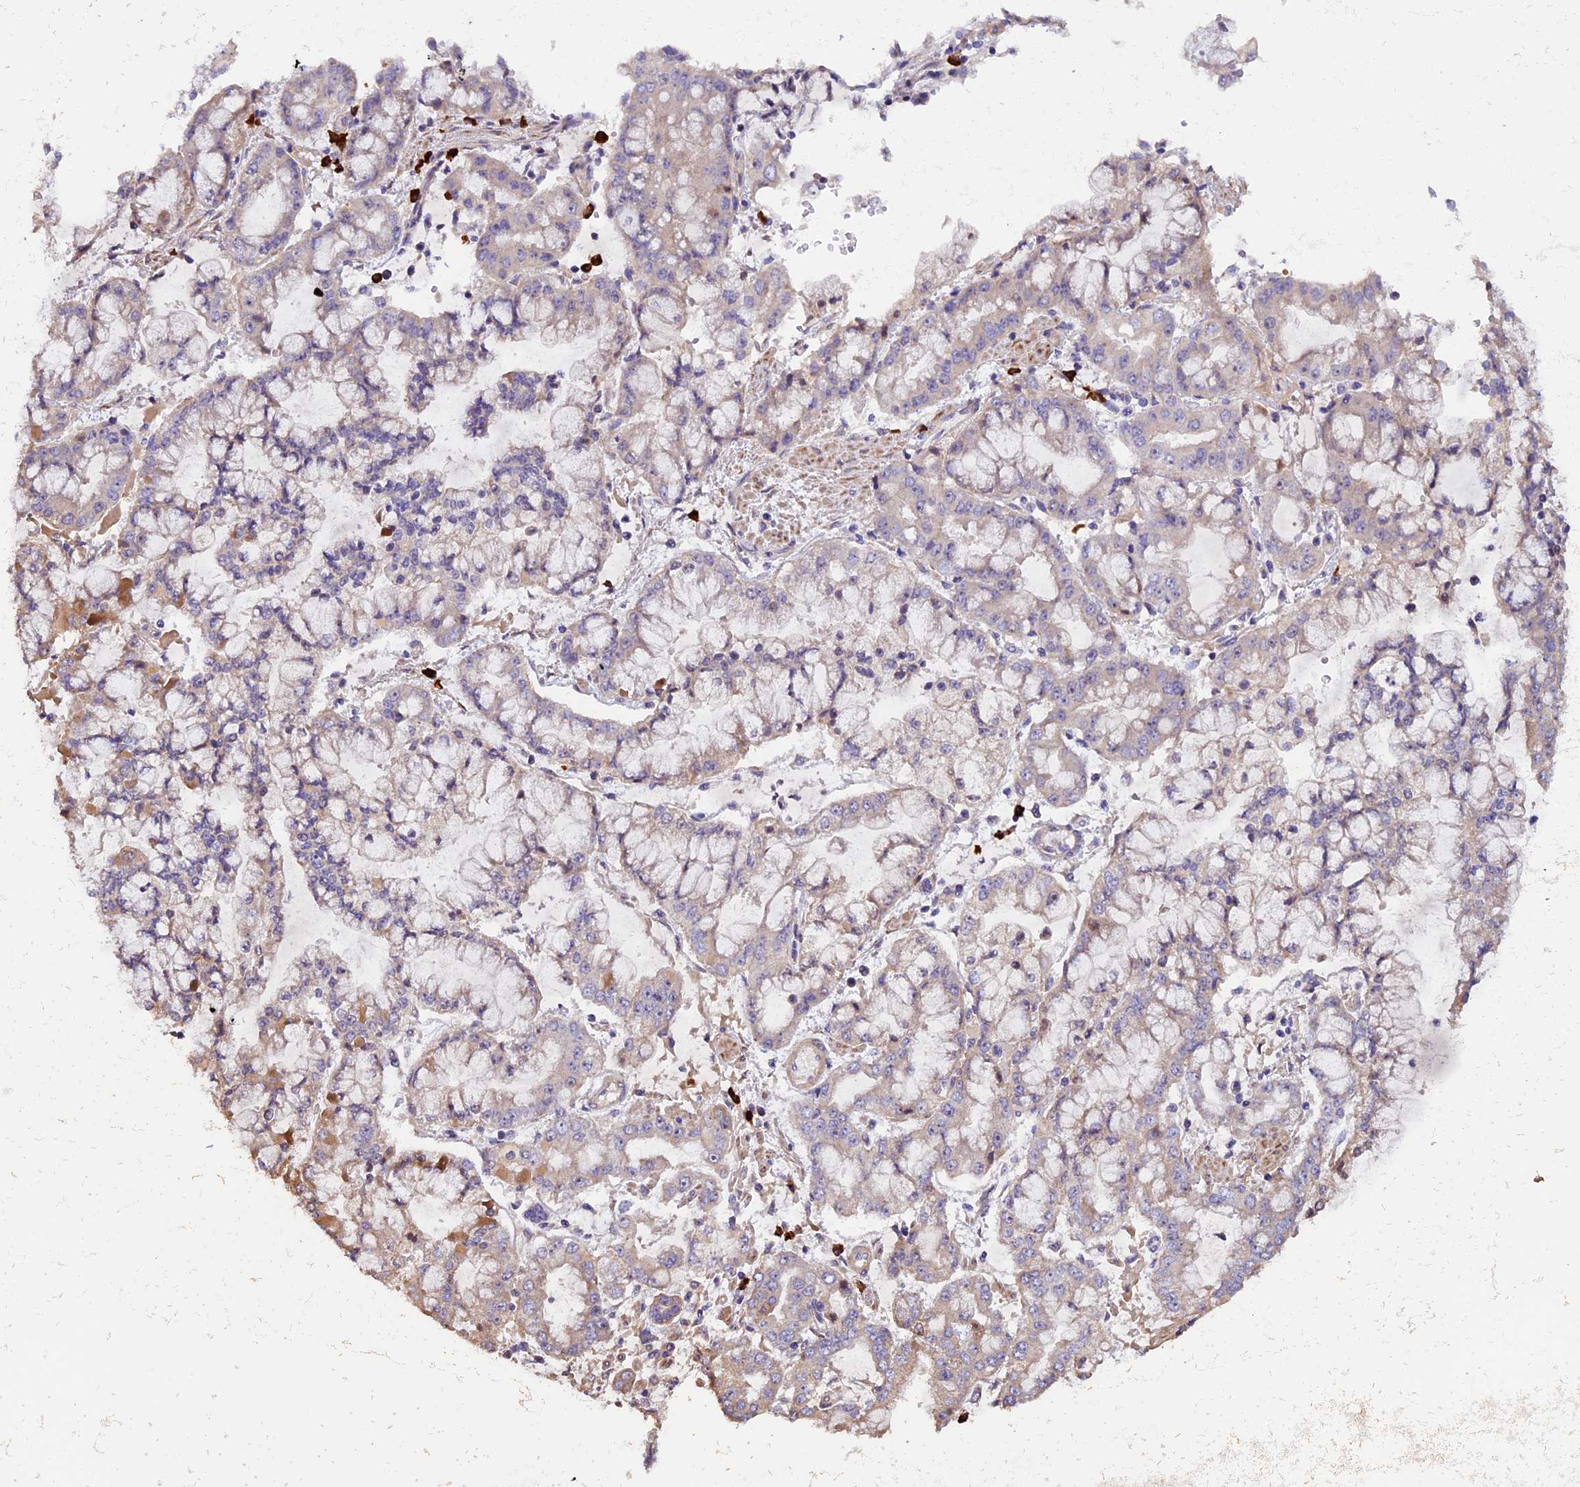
{"staining": {"intensity": "weak", "quantity": "<25%", "location": "cytoplasmic/membranous"}, "tissue": "stomach cancer", "cell_type": "Tumor cells", "image_type": "cancer", "snomed": [{"axis": "morphology", "description": "Adenocarcinoma, NOS"}, {"axis": "topography", "description": "Stomach"}], "caption": "IHC histopathology image of stomach cancer (adenocarcinoma) stained for a protein (brown), which exhibits no expression in tumor cells. (Immunohistochemistry, brightfield microscopy, high magnification).", "gene": "FRY", "patient": {"sex": "male", "age": 76}}